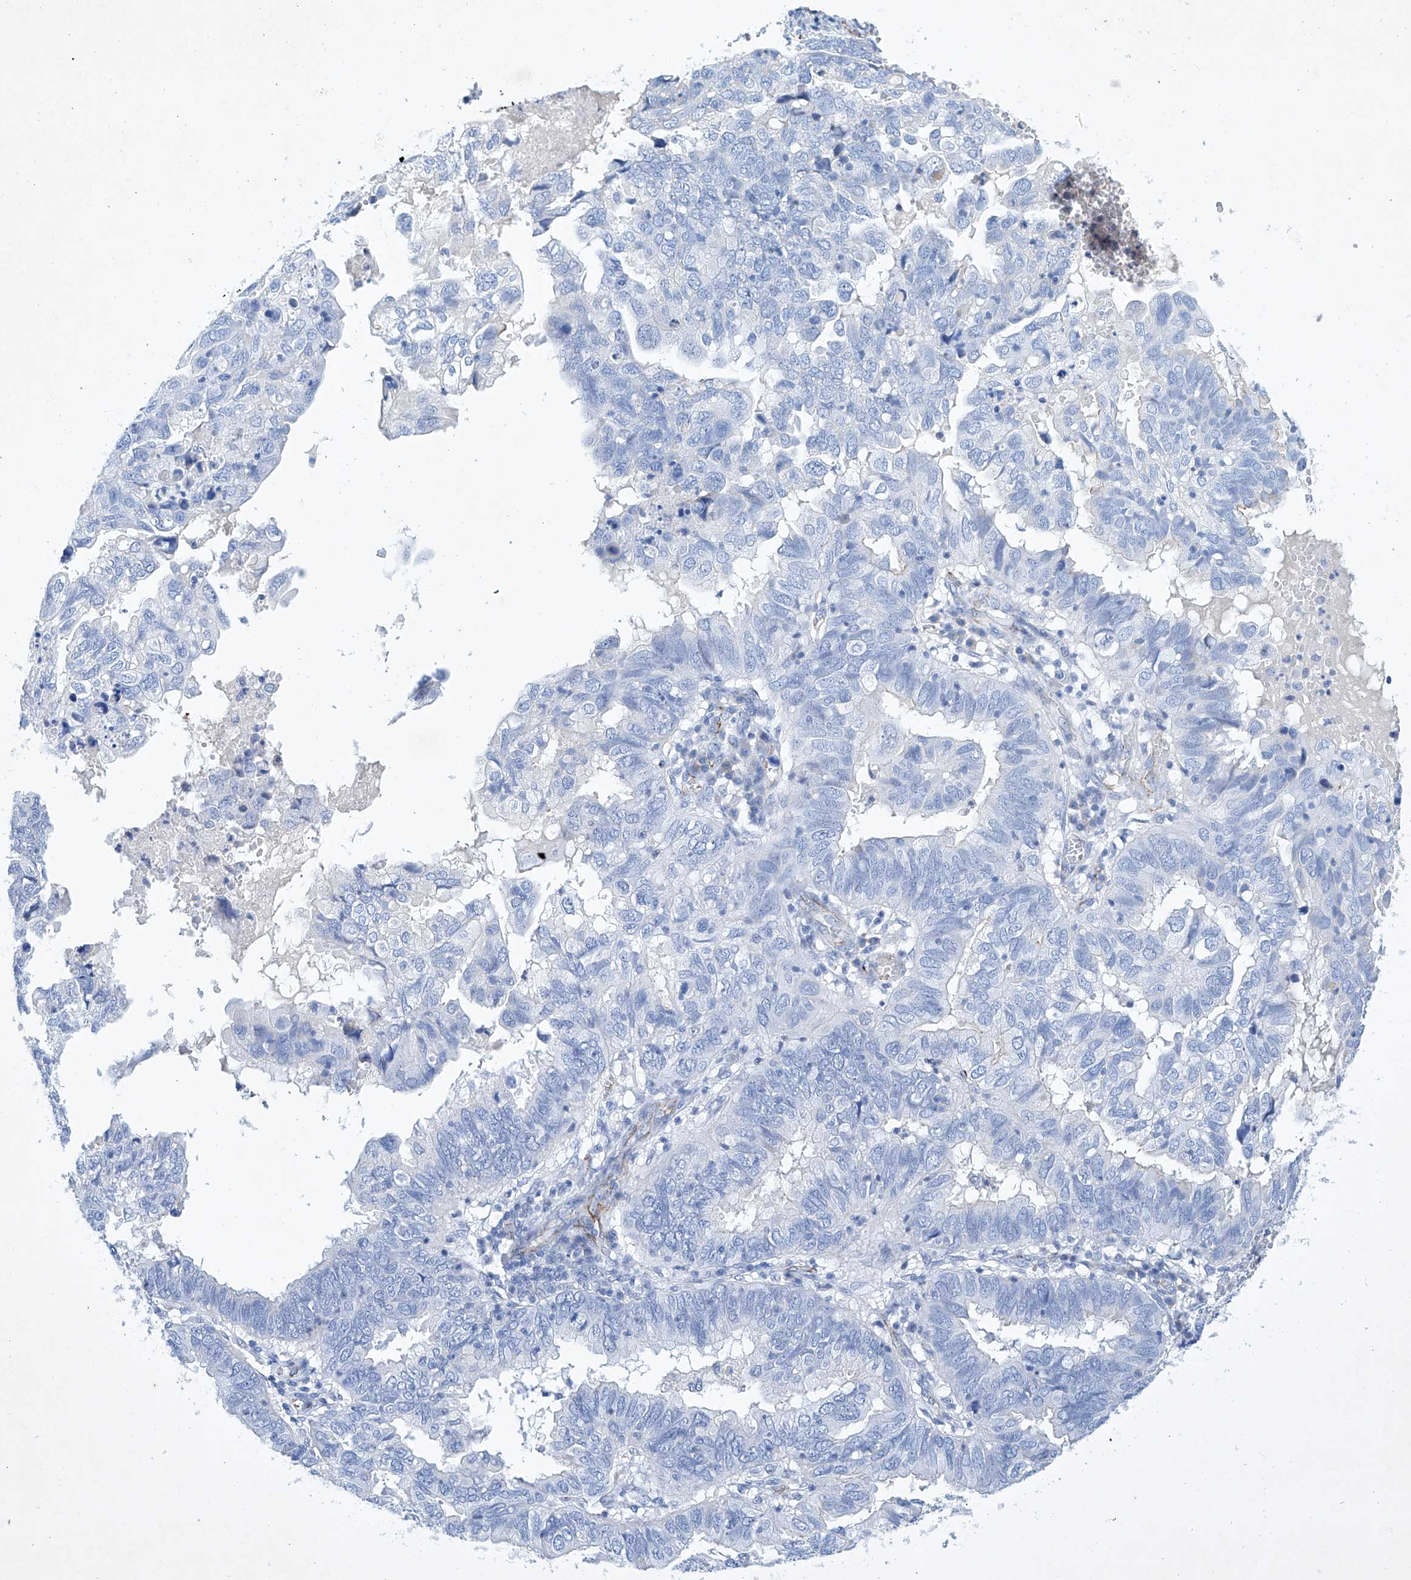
{"staining": {"intensity": "negative", "quantity": "none", "location": "none"}, "tissue": "endometrial cancer", "cell_type": "Tumor cells", "image_type": "cancer", "snomed": [{"axis": "morphology", "description": "Adenocarcinoma, NOS"}, {"axis": "topography", "description": "Uterus"}], "caption": "This is an immunohistochemistry (IHC) photomicrograph of endometrial cancer. There is no expression in tumor cells.", "gene": "ETV7", "patient": {"sex": "female", "age": 77}}